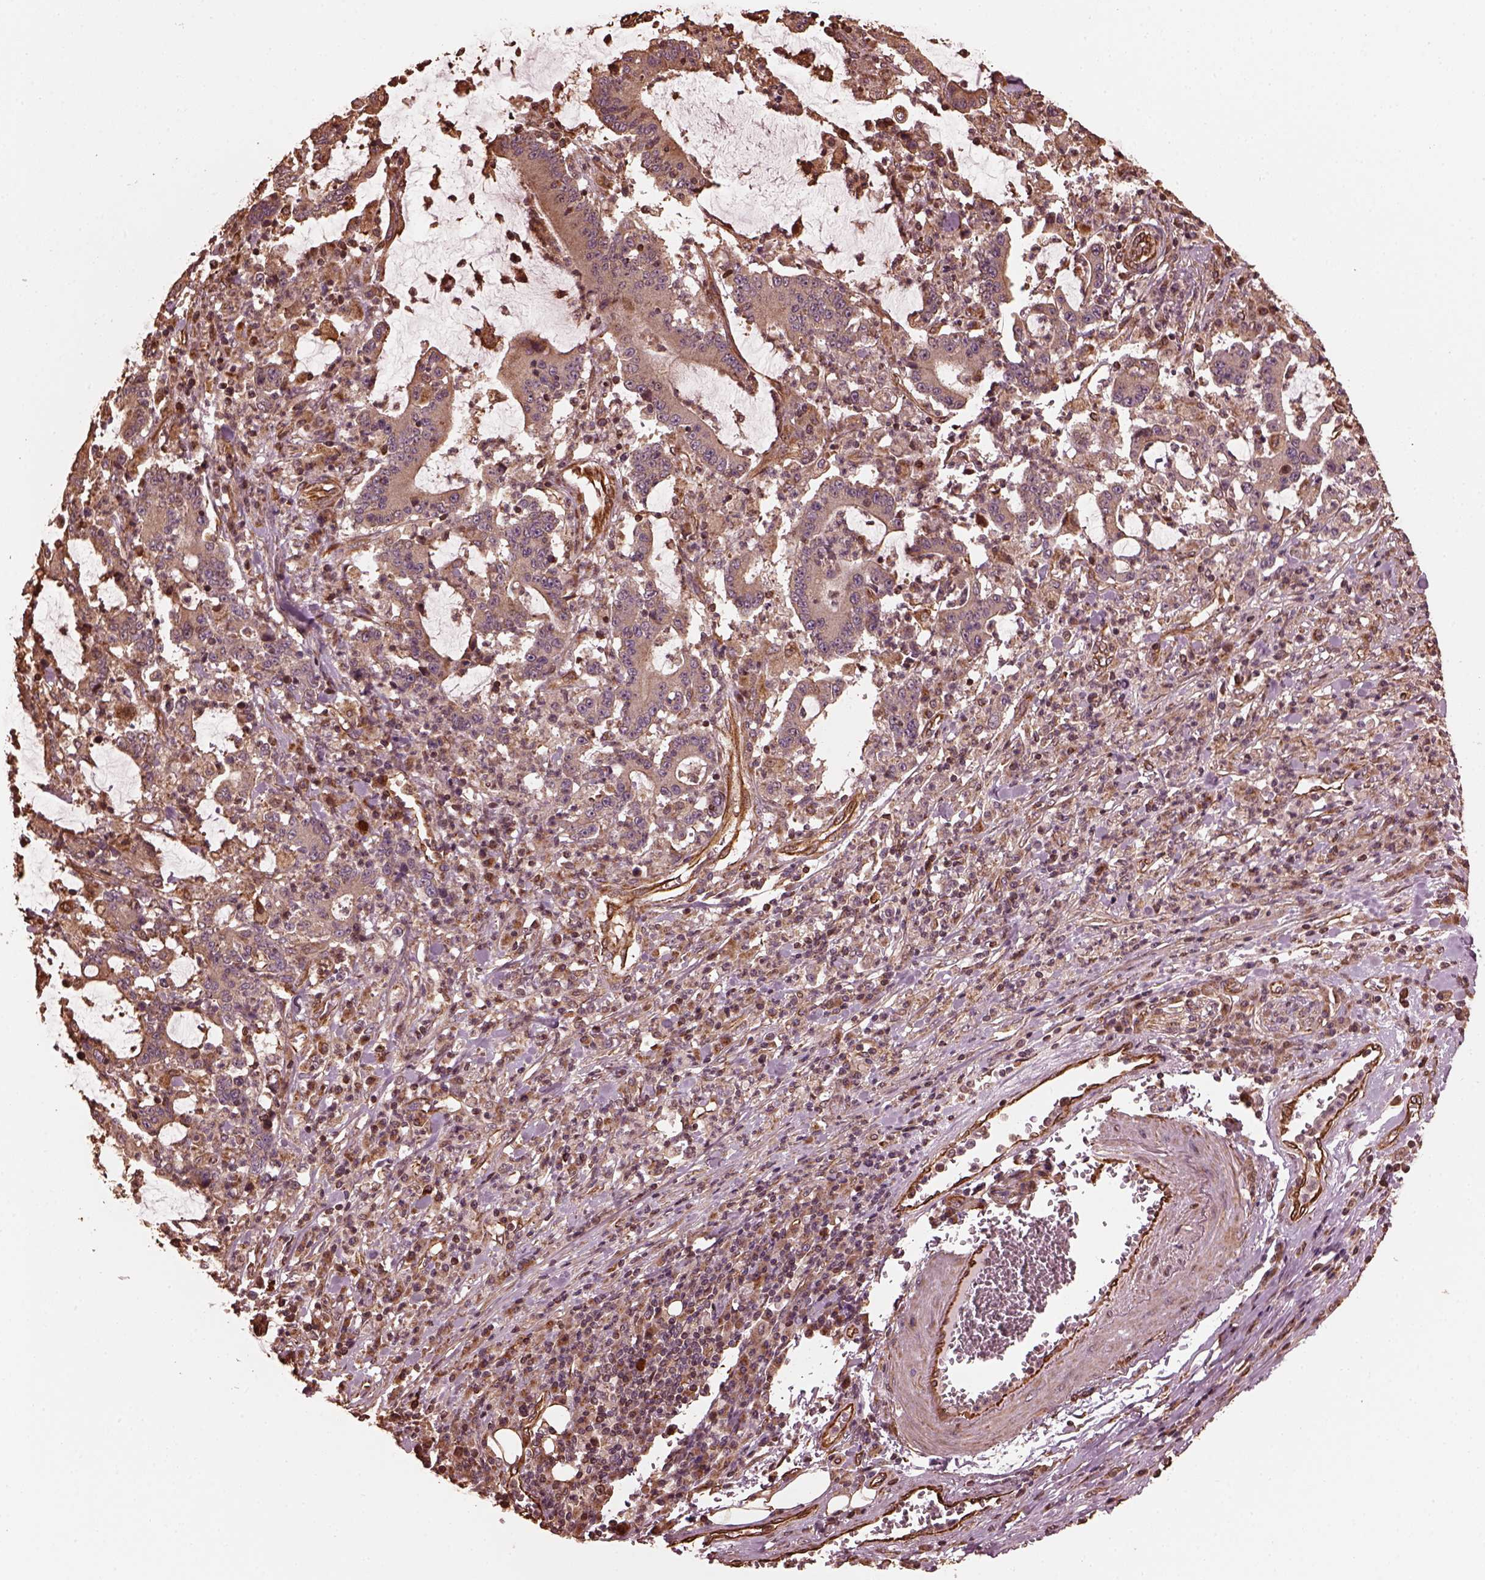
{"staining": {"intensity": "weak", "quantity": "25%-75%", "location": "cytoplasmic/membranous"}, "tissue": "stomach cancer", "cell_type": "Tumor cells", "image_type": "cancer", "snomed": [{"axis": "morphology", "description": "Adenocarcinoma, NOS"}, {"axis": "topography", "description": "Stomach, upper"}], "caption": "Stomach cancer stained for a protein (brown) demonstrates weak cytoplasmic/membranous positive staining in about 25%-75% of tumor cells.", "gene": "GTPBP1", "patient": {"sex": "male", "age": 68}}